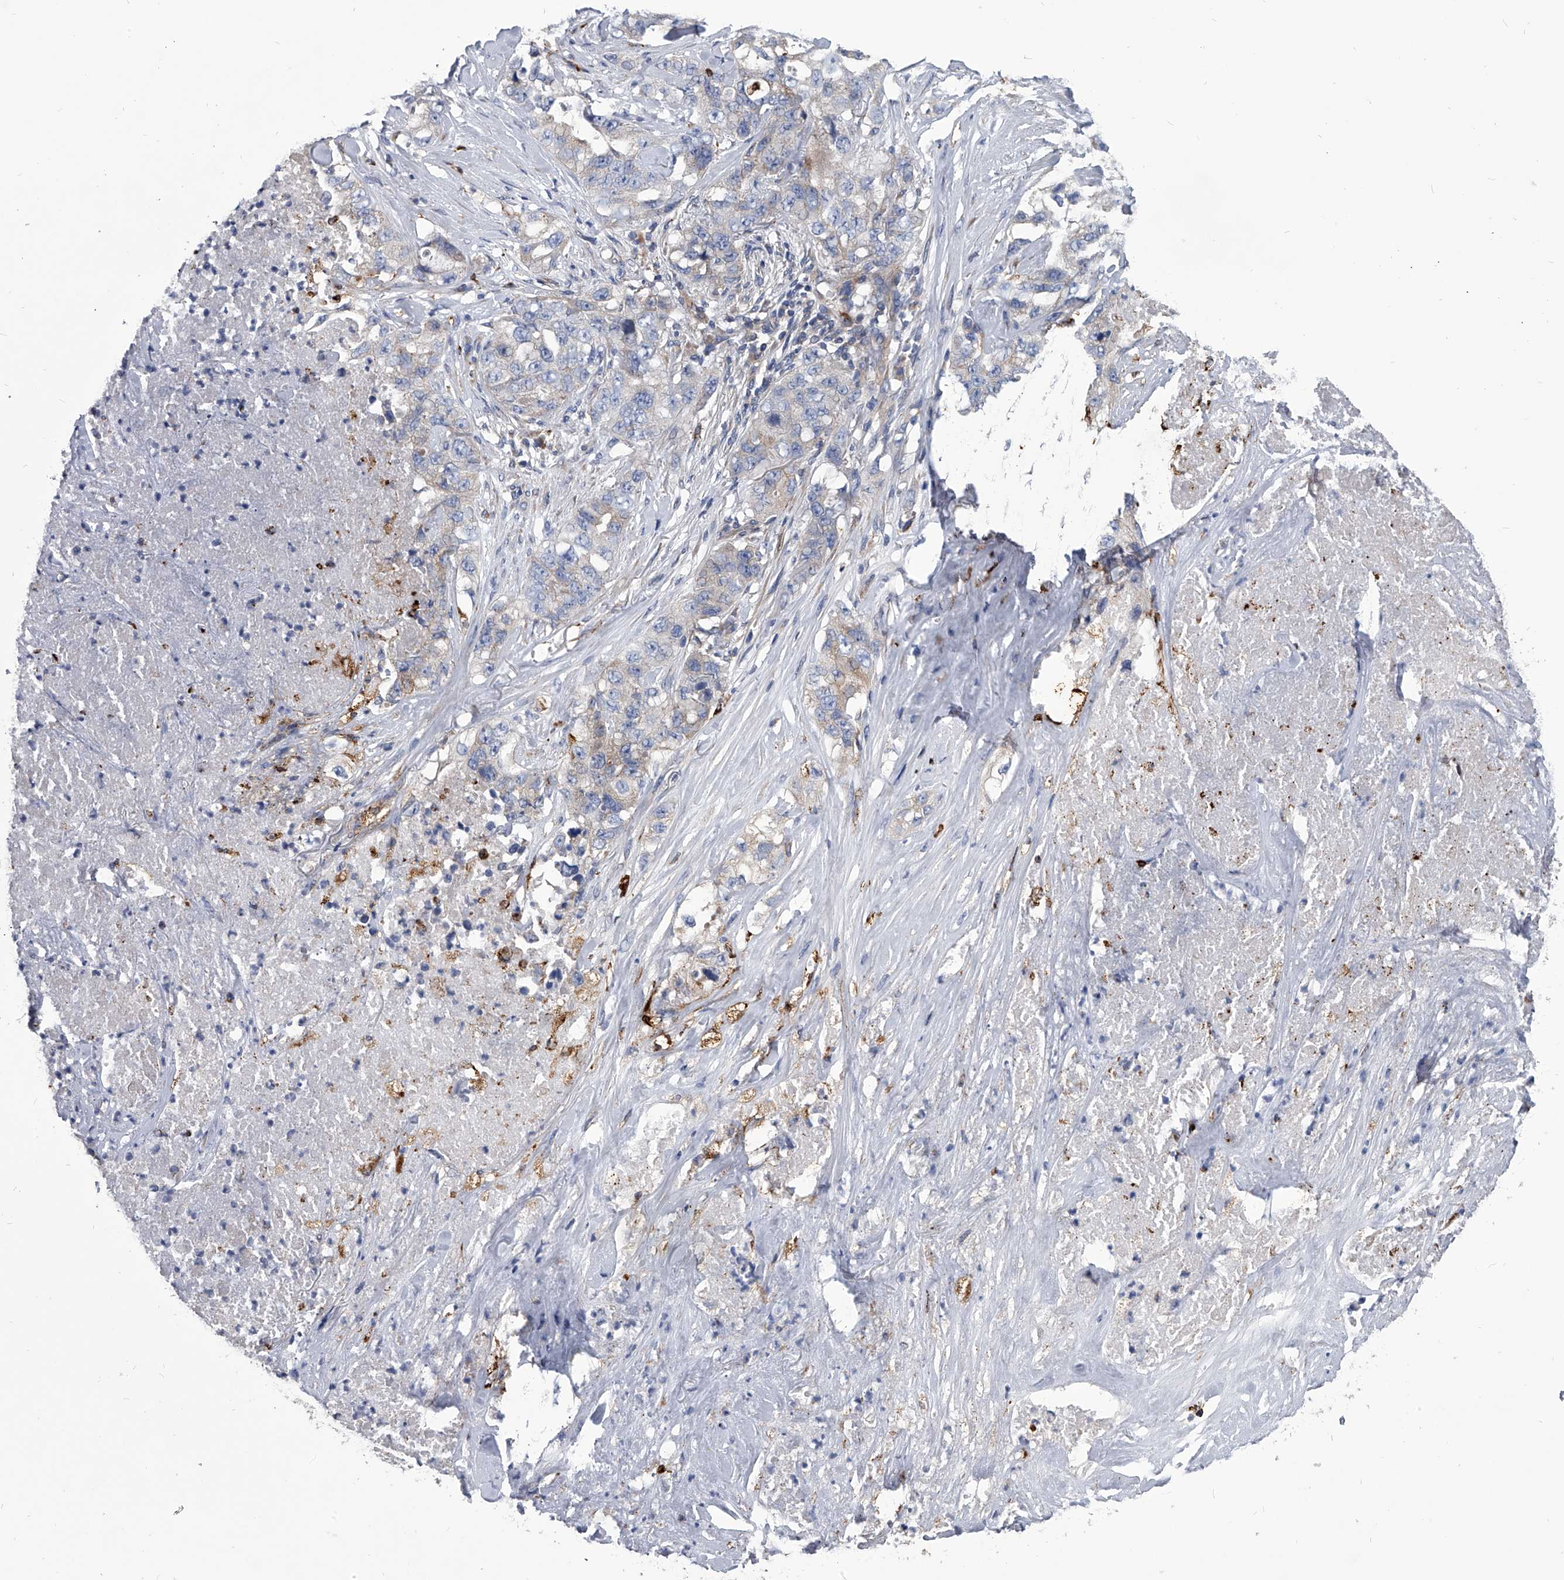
{"staining": {"intensity": "weak", "quantity": "<25%", "location": "cytoplasmic/membranous"}, "tissue": "lung cancer", "cell_type": "Tumor cells", "image_type": "cancer", "snomed": [{"axis": "morphology", "description": "Adenocarcinoma, NOS"}, {"axis": "topography", "description": "Lung"}], "caption": "Immunohistochemical staining of human lung adenocarcinoma reveals no significant positivity in tumor cells.", "gene": "SPP1", "patient": {"sex": "female", "age": 51}}